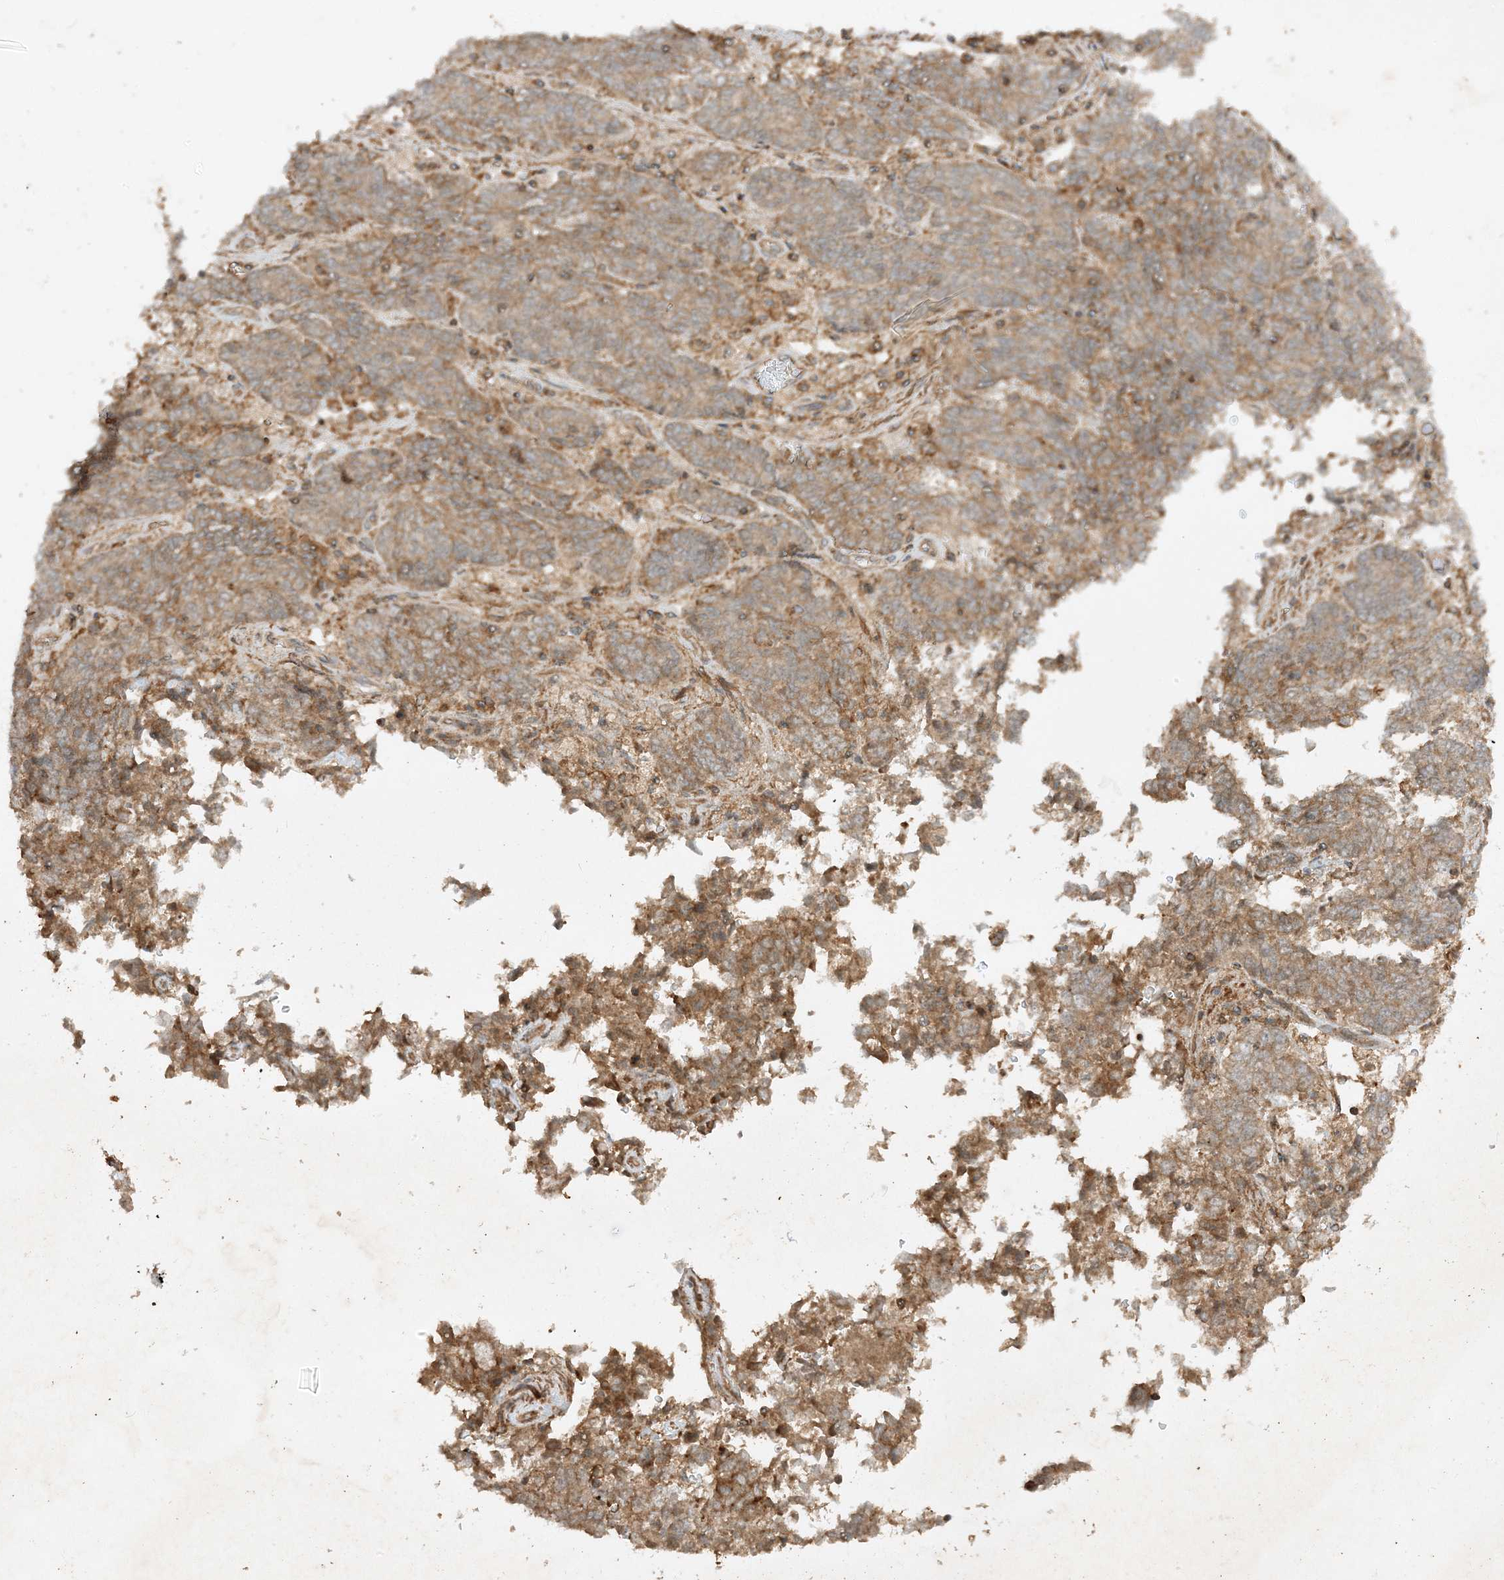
{"staining": {"intensity": "weak", "quantity": ">75%", "location": "cytoplasmic/membranous"}, "tissue": "endometrial cancer", "cell_type": "Tumor cells", "image_type": "cancer", "snomed": [{"axis": "morphology", "description": "Adenocarcinoma, NOS"}, {"axis": "topography", "description": "Endometrium"}], "caption": "Protein staining reveals weak cytoplasmic/membranous positivity in about >75% of tumor cells in endometrial cancer (adenocarcinoma). The staining was performed using DAB to visualize the protein expression in brown, while the nuclei were stained in blue with hematoxylin (Magnification: 20x).", "gene": "XRN1", "patient": {"sex": "female", "age": 80}}